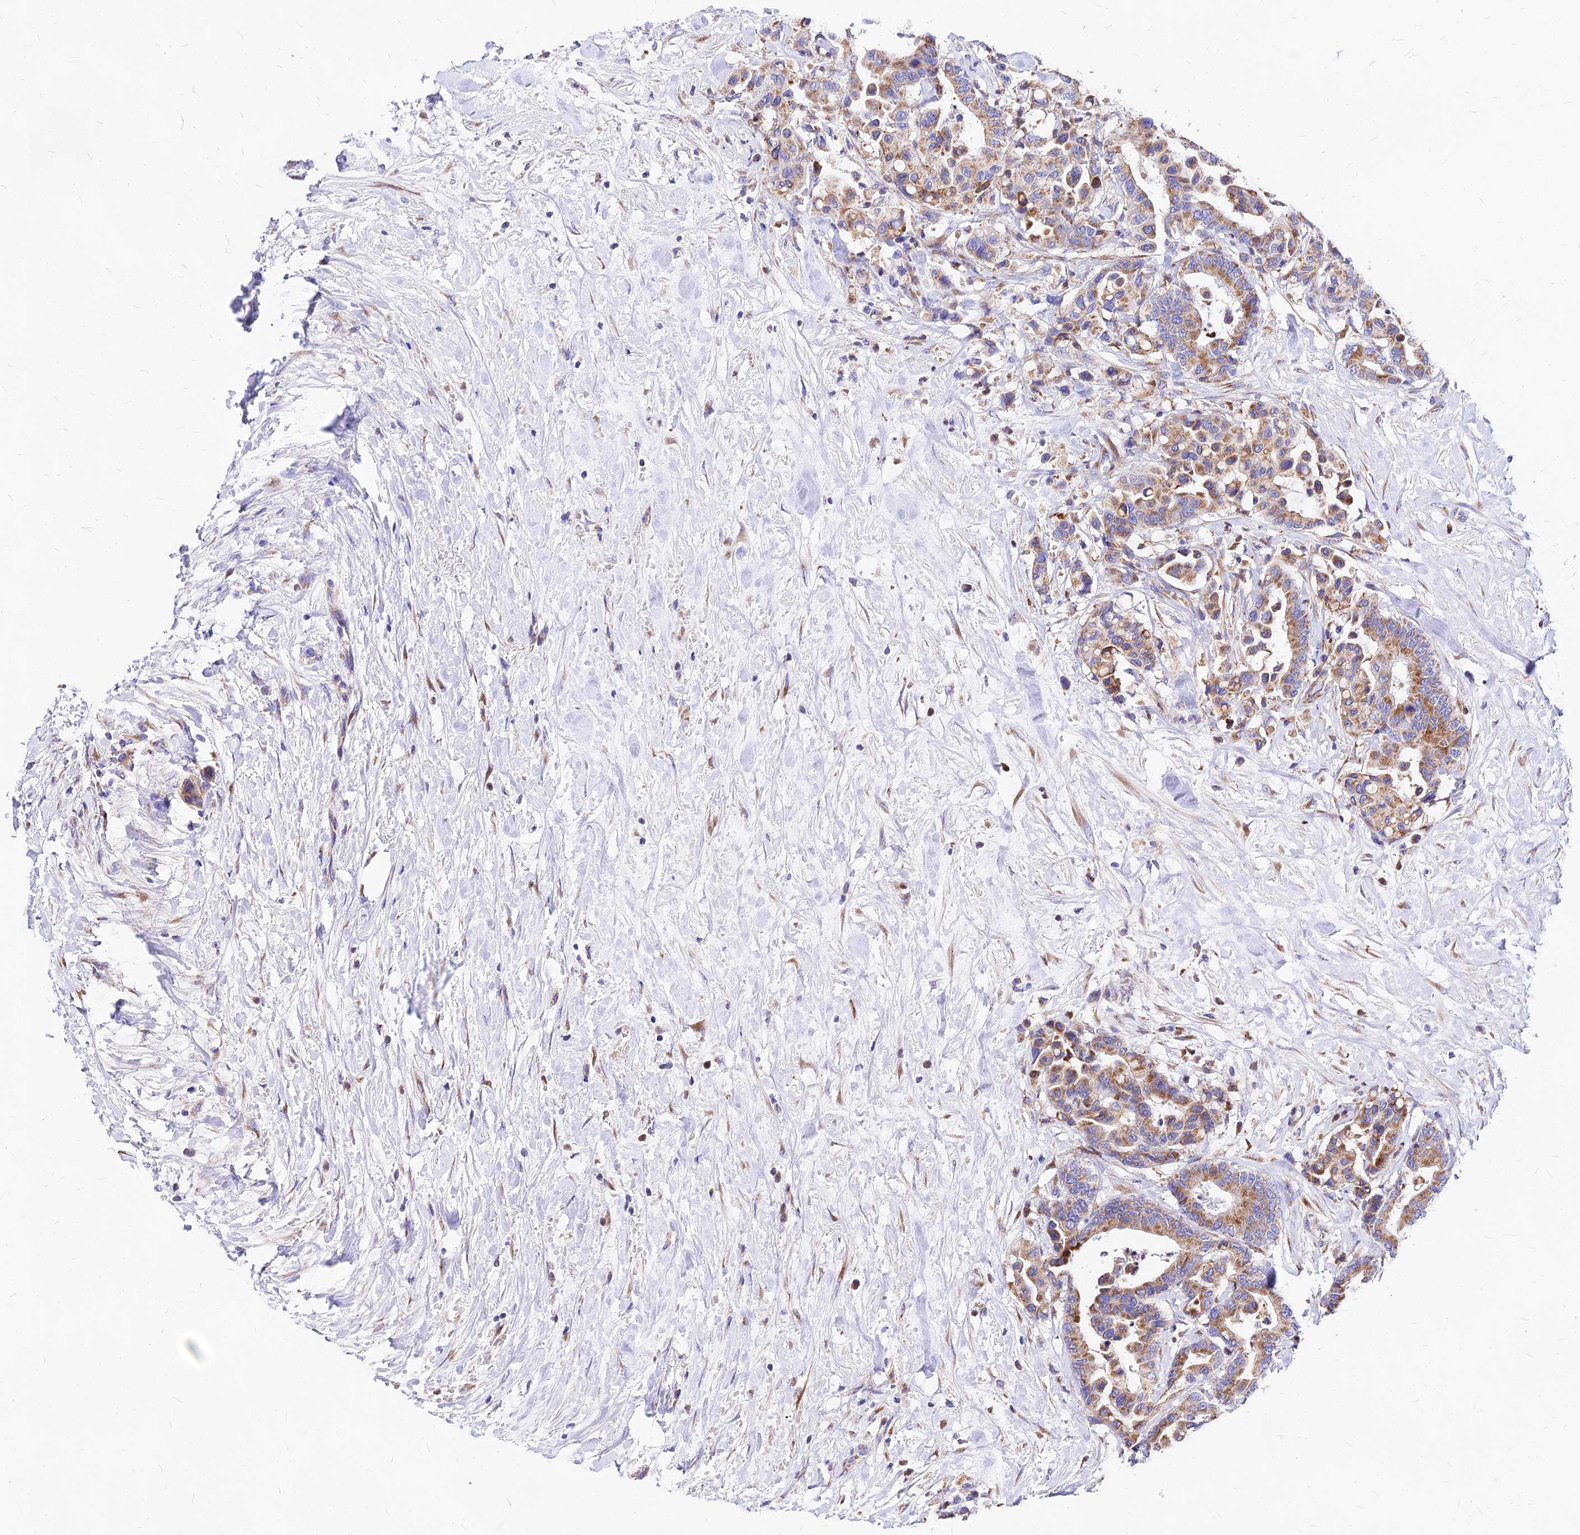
{"staining": {"intensity": "moderate", "quantity": ">75%", "location": "cytoplasmic/membranous"}, "tissue": "colorectal cancer", "cell_type": "Tumor cells", "image_type": "cancer", "snomed": [{"axis": "morphology", "description": "Normal tissue, NOS"}, {"axis": "morphology", "description": "Adenocarcinoma, NOS"}, {"axis": "topography", "description": "Colon"}], "caption": "The histopathology image demonstrates immunohistochemical staining of colorectal cancer (adenocarcinoma). There is moderate cytoplasmic/membranous staining is seen in approximately >75% of tumor cells.", "gene": "MRPL3", "patient": {"sex": "male", "age": 82}}